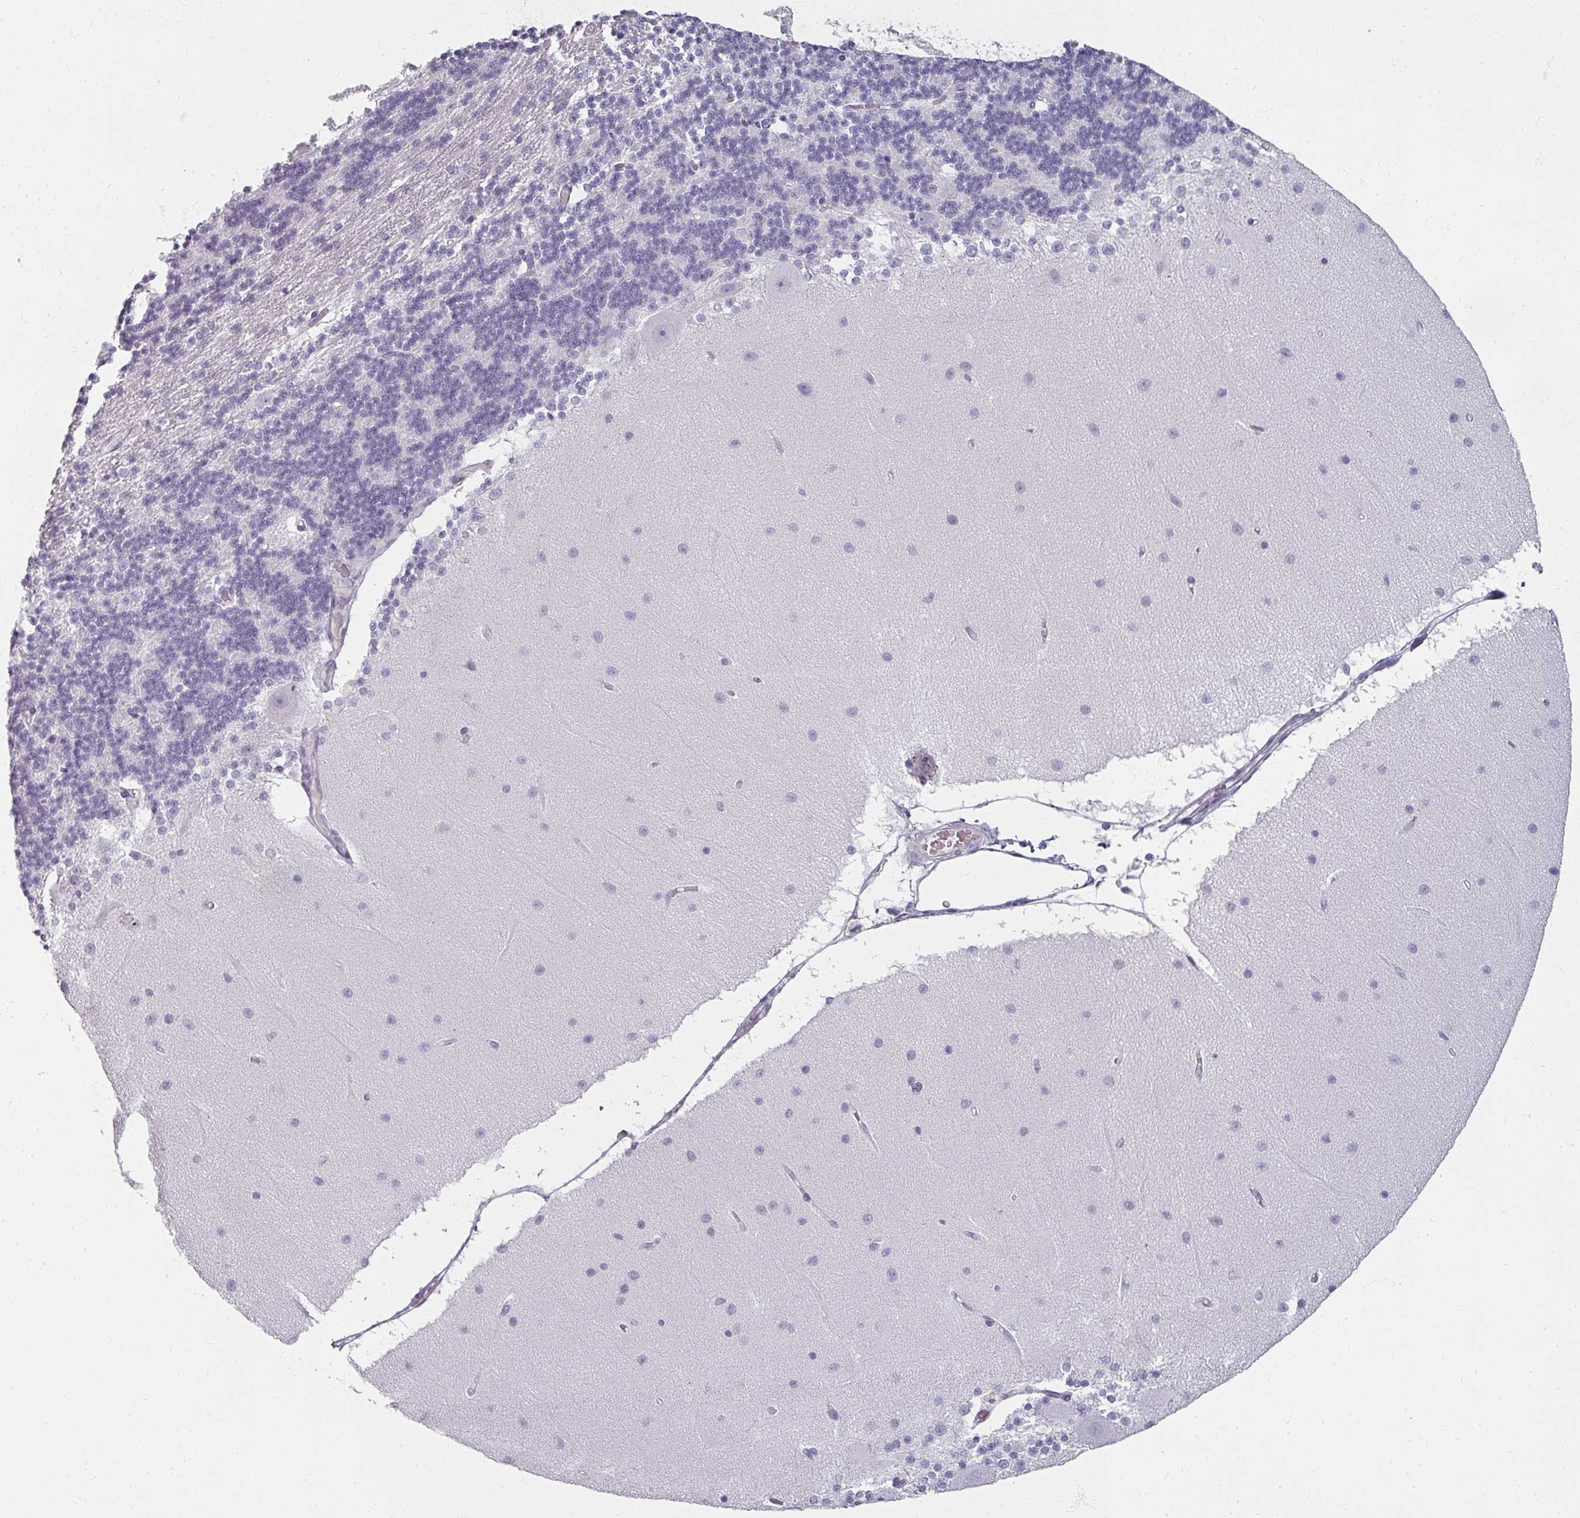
{"staining": {"intensity": "negative", "quantity": "none", "location": "none"}, "tissue": "cerebellum", "cell_type": "Cells in granular layer", "image_type": "normal", "snomed": [{"axis": "morphology", "description": "Normal tissue, NOS"}, {"axis": "topography", "description": "Cerebellum"}], "caption": "DAB (3,3'-diaminobenzidine) immunohistochemical staining of benign human cerebellum displays no significant expression in cells in granular layer.", "gene": "REG3A", "patient": {"sex": "female", "age": 54}}